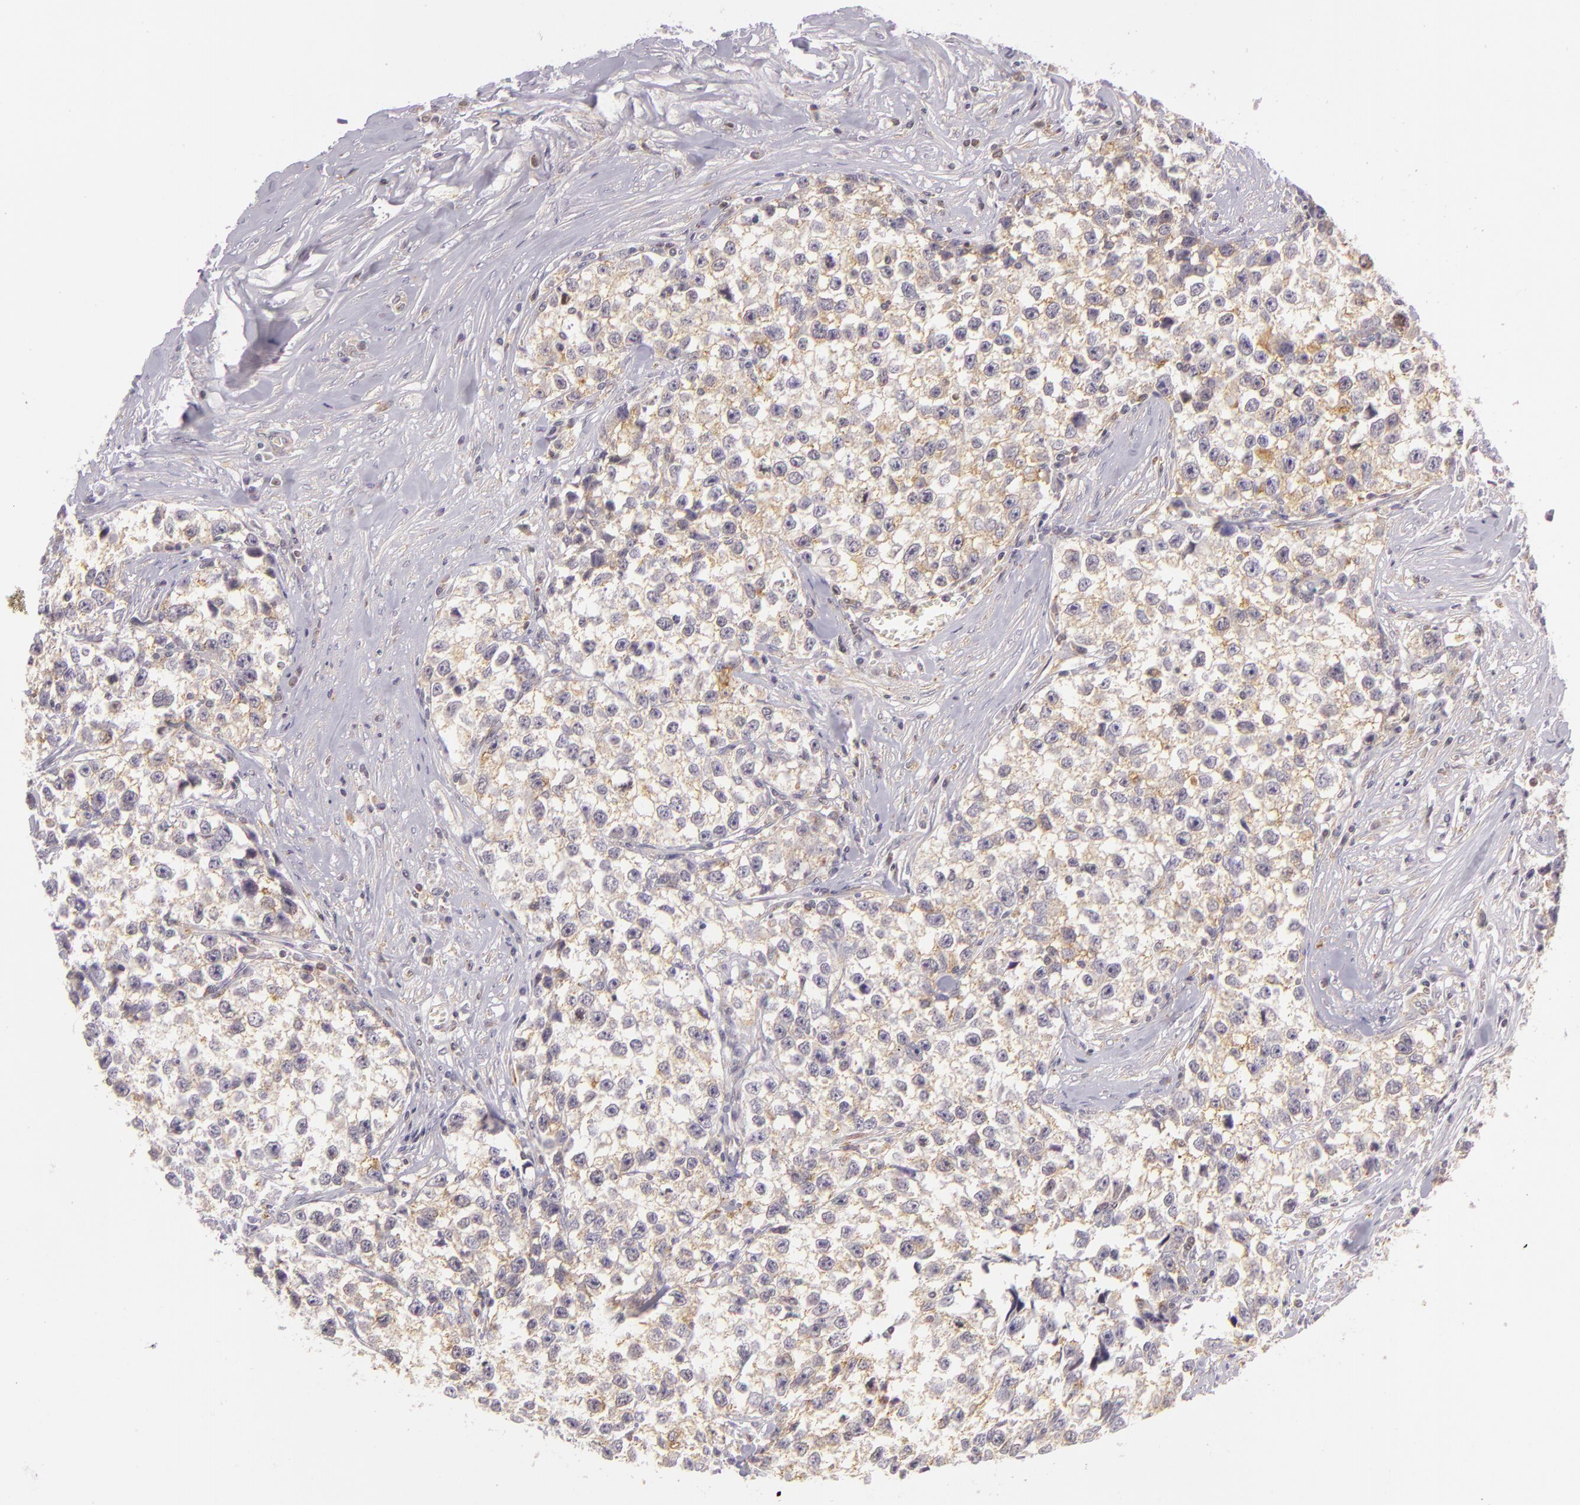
{"staining": {"intensity": "weak", "quantity": "25%-75%", "location": "cytoplasmic/membranous"}, "tissue": "testis cancer", "cell_type": "Tumor cells", "image_type": "cancer", "snomed": [{"axis": "morphology", "description": "Seminoma, NOS"}, {"axis": "morphology", "description": "Carcinoma, Embryonal, NOS"}, {"axis": "topography", "description": "Testis"}], "caption": "A histopathology image of testis cancer (seminoma) stained for a protein exhibits weak cytoplasmic/membranous brown staining in tumor cells.", "gene": "IMPDH1", "patient": {"sex": "male", "age": 30}}